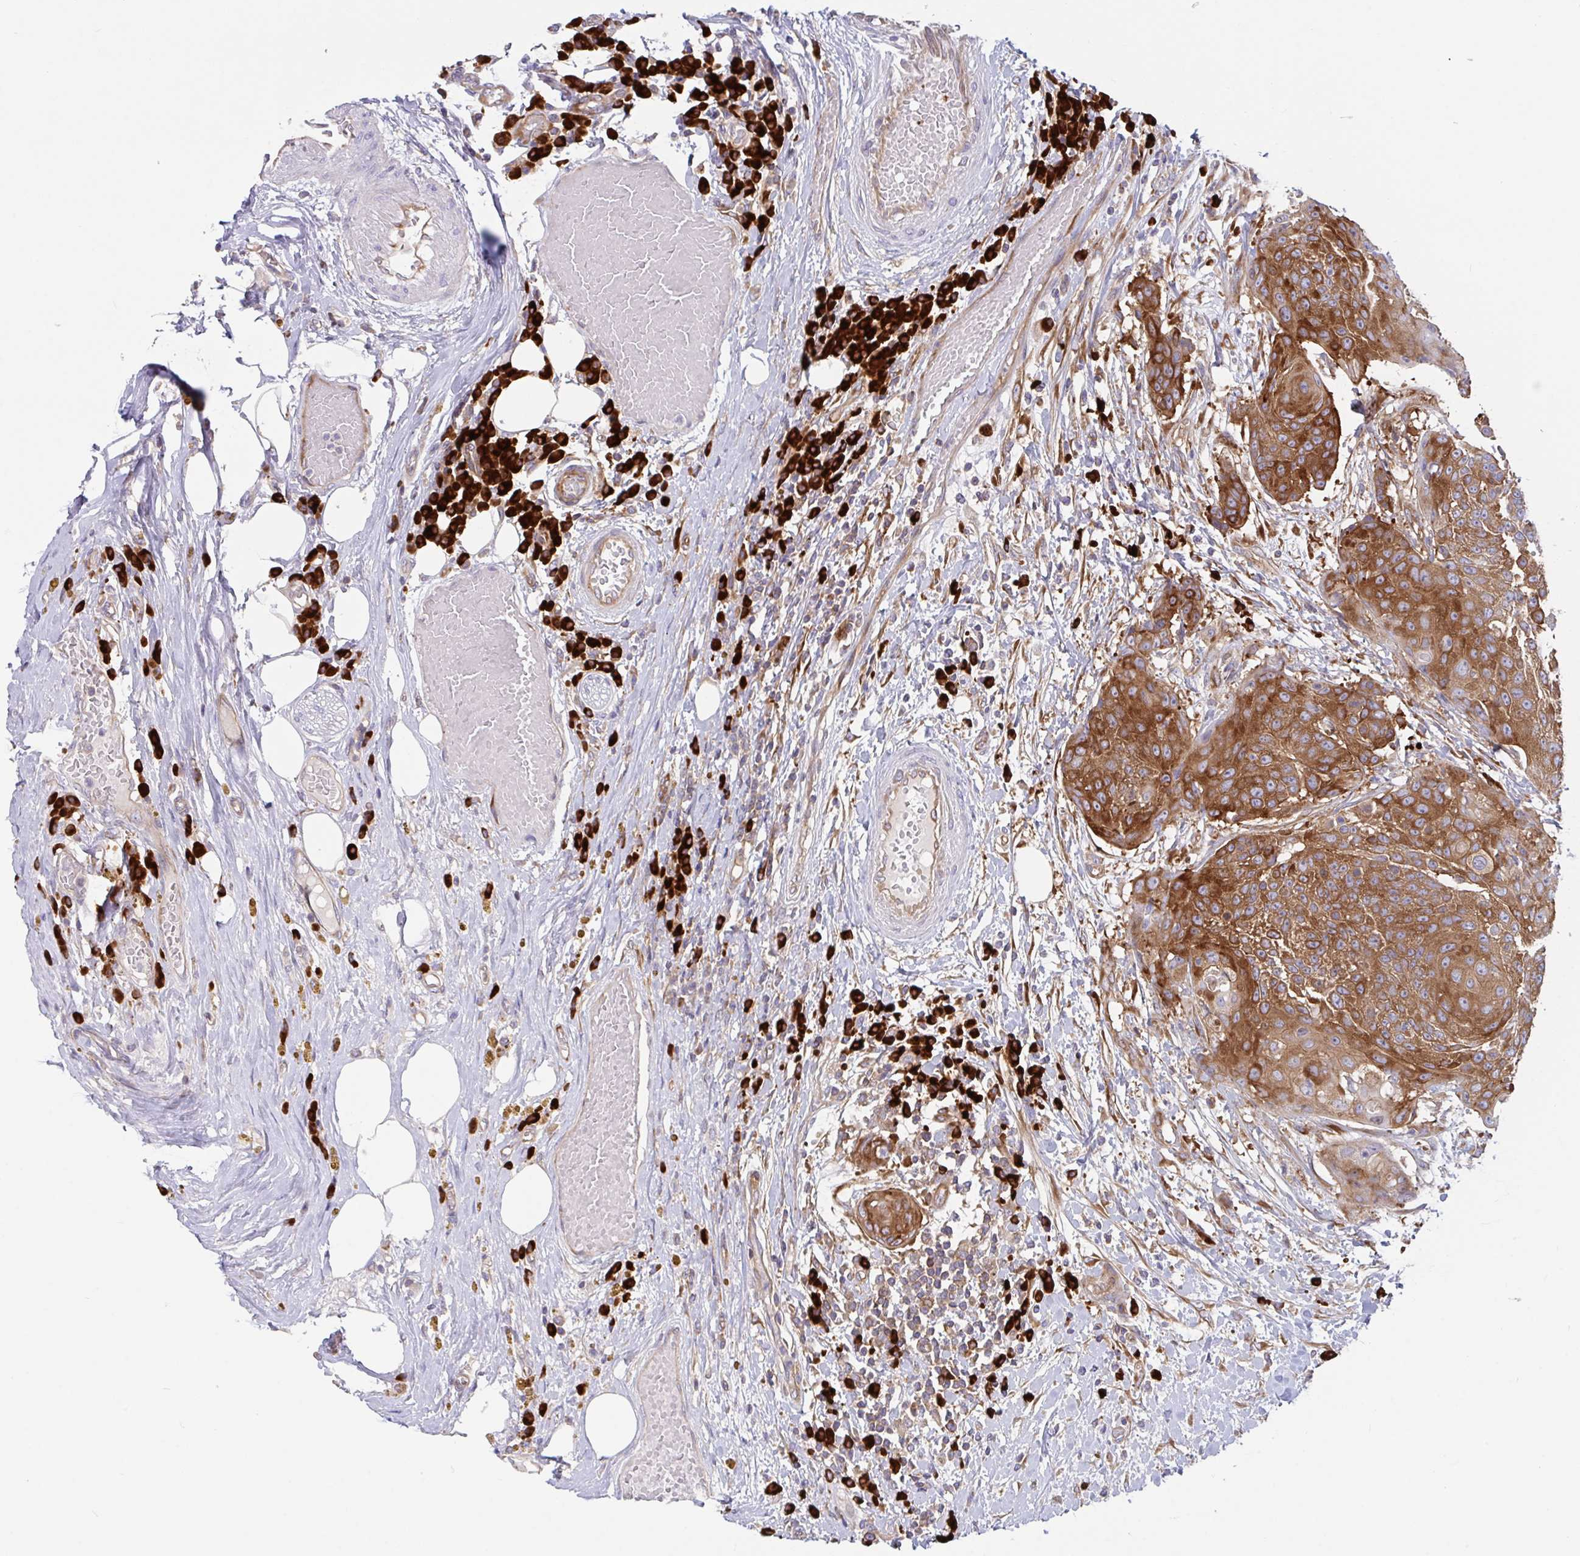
{"staining": {"intensity": "moderate", "quantity": ">75%", "location": "cytoplasmic/membranous"}, "tissue": "urothelial cancer", "cell_type": "Tumor cells", "image_type": "cancer", "snomed": [{"axis": "morphology", "description": "Urothelial carcinoma, High grade"}, {"axis": "topography", "description": "Urinary bladder"}], "caption": "Immunohistochemical staining of urothelial cancer shows medium levels of moderate cytoplasmic/membranous positivity in about >75% of tumor cells.", "gene": "YARS2", "patient": {"sex": "female", "age": 63}}